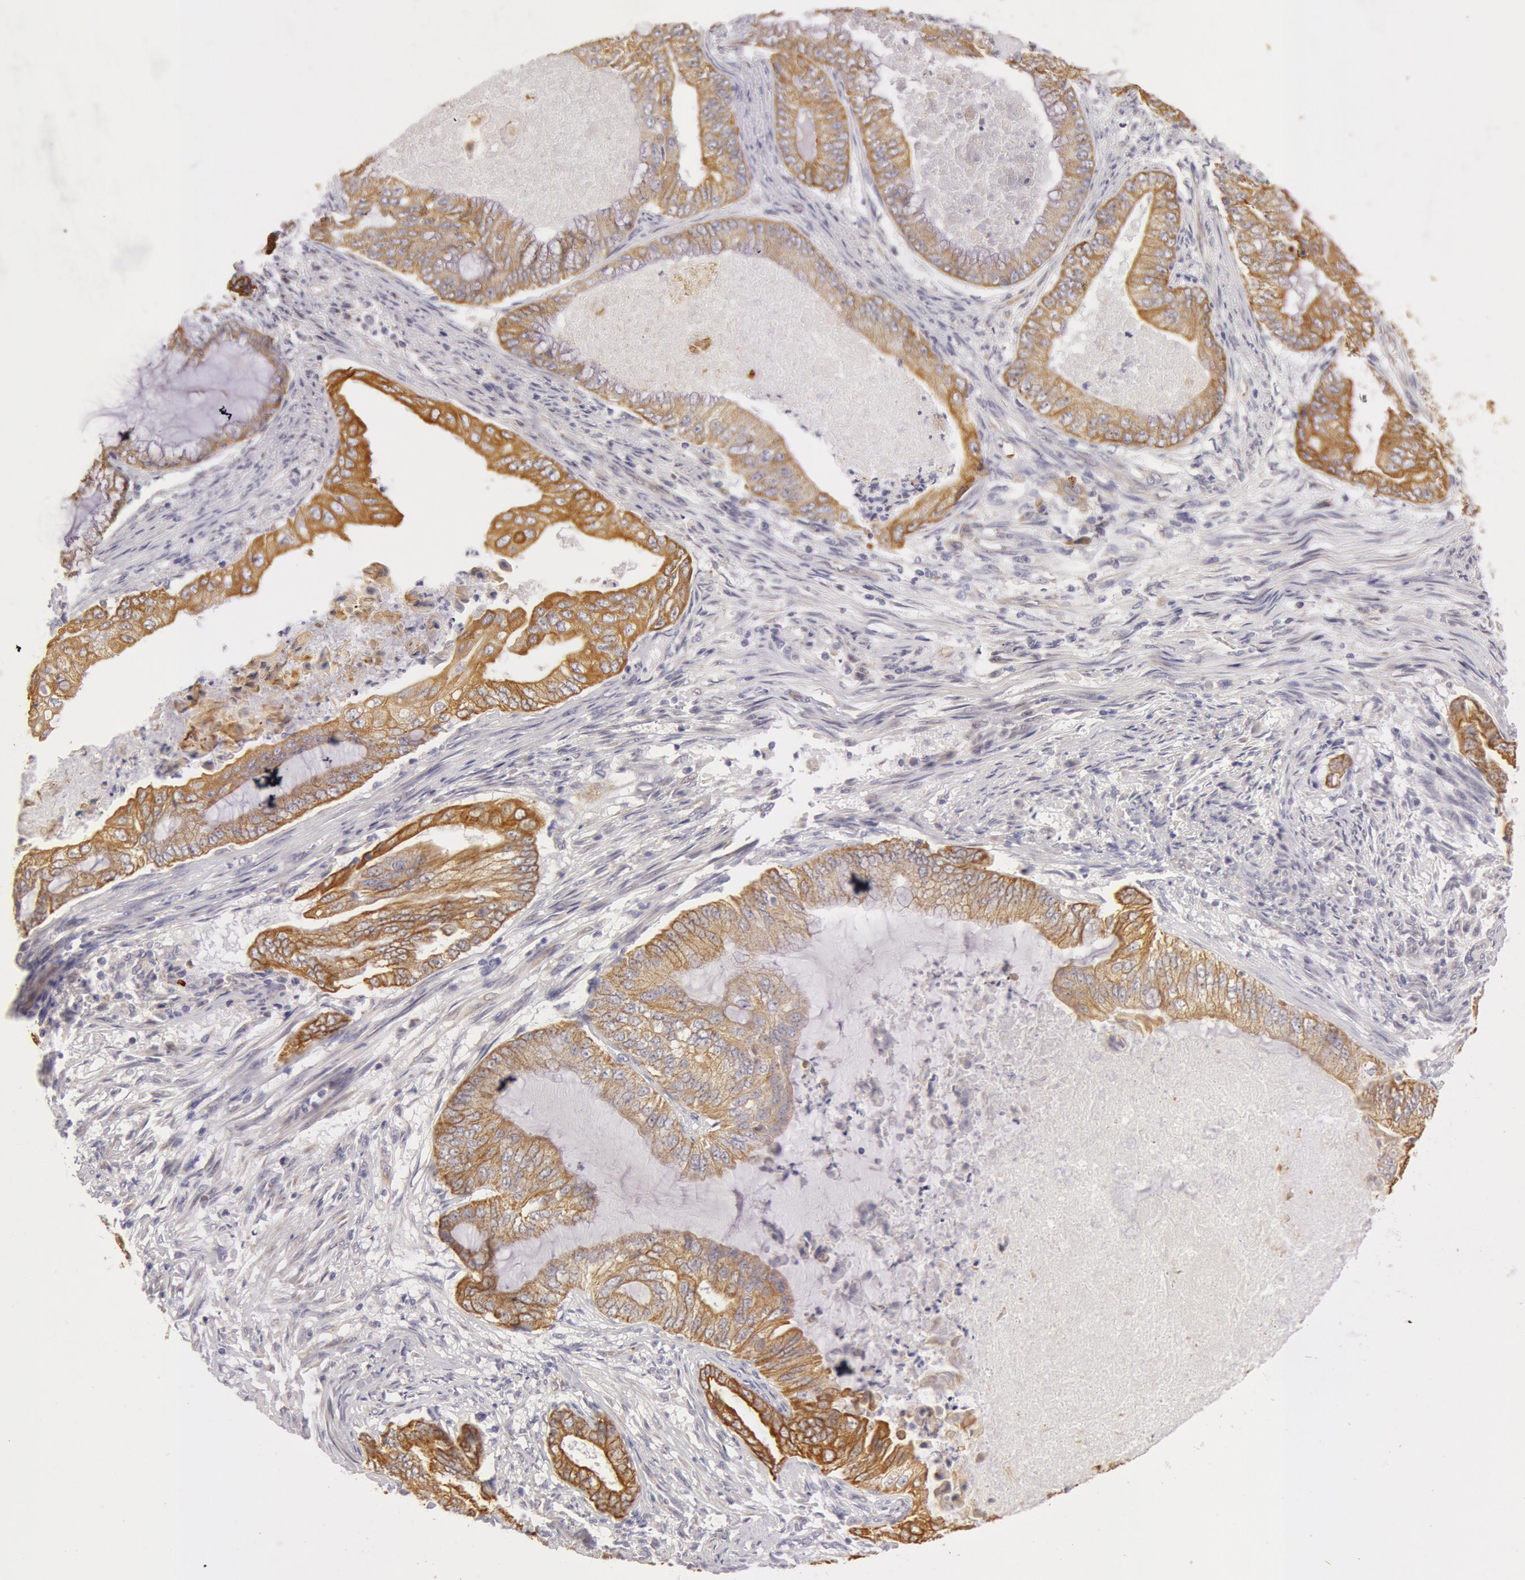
{"staining": {"intensity": "moderate", "quantity": ">75%", "location": "cytoplasmic/membranous"}, "tissue": "endometrial cancer", "cell_type": "Tumor cells", "image_type": "cancer", "snomed": [{"axis": "morphology", "description": "Adenocarcinoma, NOS"}, {"axis": "topography", "description": "Endometrium"}], "caption": "Tumor cells demonstrate moderate cytoplasmic/membranous staining in approximately >75% of cells in endometrial cancer.", "gene": "KRT18", "patient": {"sex": "female", "age": 63}}